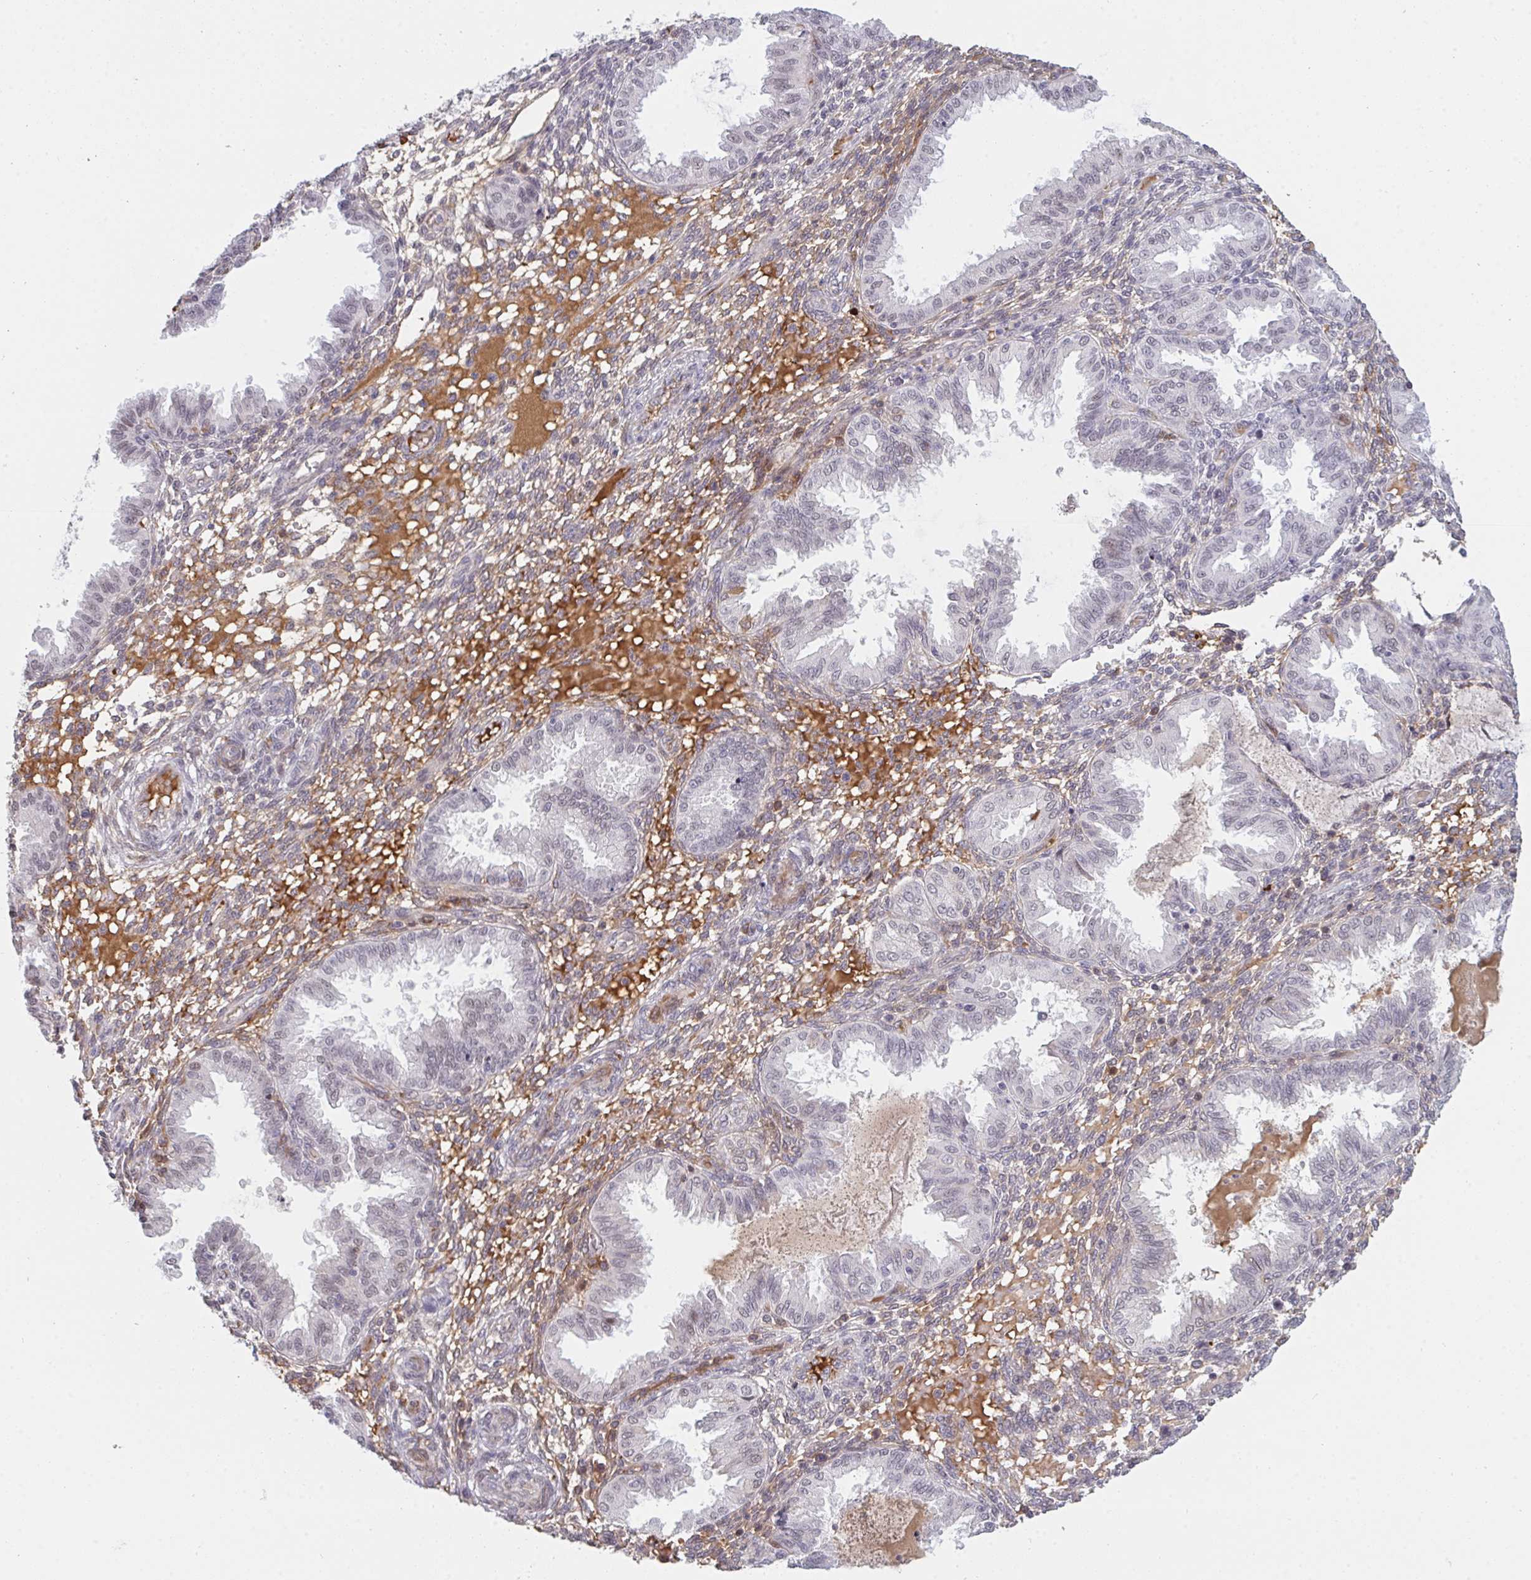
{"staining": {"intensity": "moderate", "quantity": "<25%", "location": "cytoplasmic/membranous"}, "tissue": "endometrium", "cell_type": "Cells in endometrial stroma", "image_type": "normal", "snomed": [{"axis": "morphology", "description": "Normal tissue, NOS"}, {"axis": "topography", "description": "Endometrium"}], "caption": "Unremarkable endometrium demonstrates moderate cytoplasmic/membranous staining in about <25% of cells in endometrial stroma (Brightfield microscopy of DAB IHC at high magnification)..", "gene": "DSCAML1", "patient": {"sex": "female", "age": 33}}